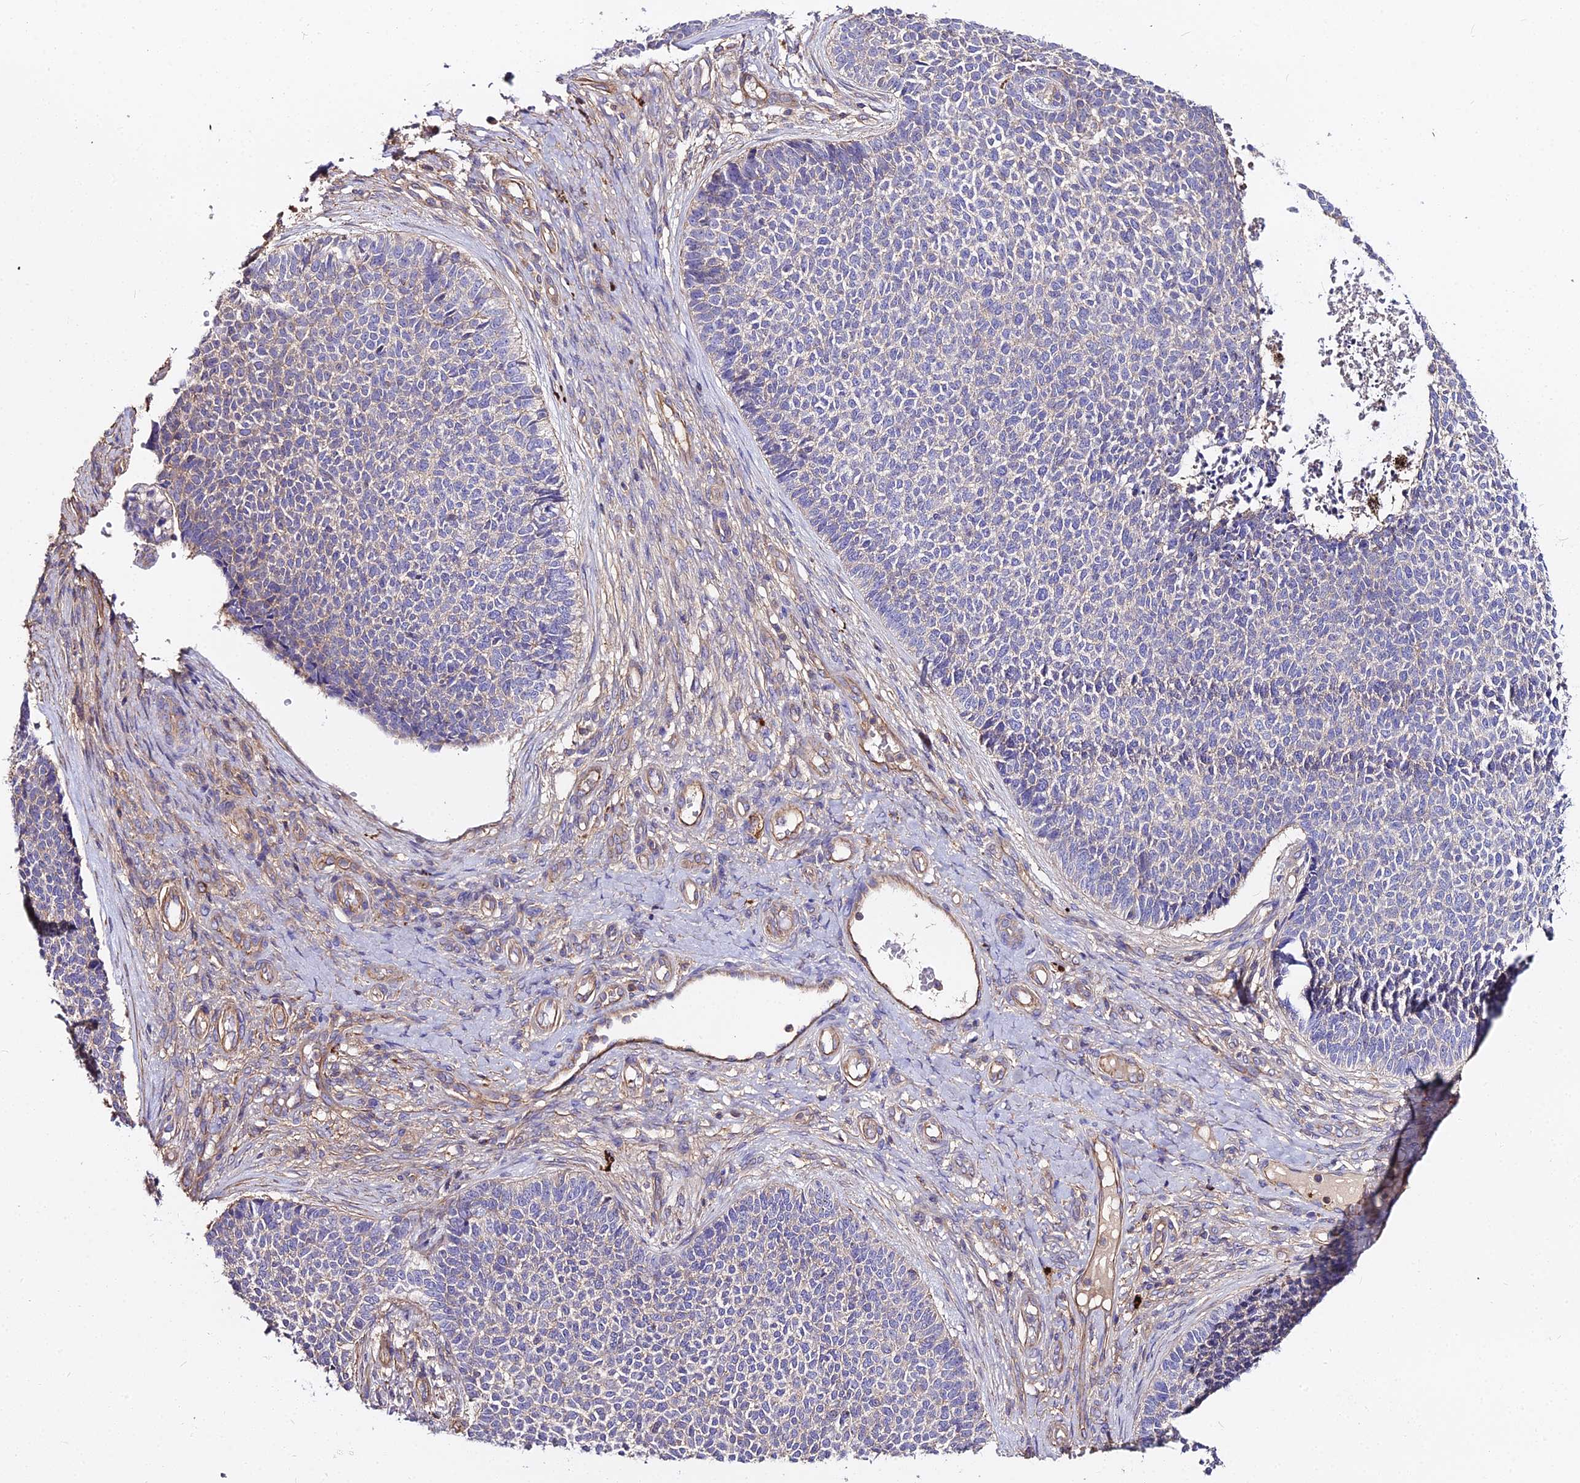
{"staining": {"intensity": "negative", "quantity": "none", "location": "none"}, "tissue": "skin cancer", "cell_type": "Tumor cells", "image_type": "cancer", "snomed": [{"axis": "morphology", "description": "Basal cell carcinoma"}, {"axis": "topography", "description": "Skin"}], "caption": "Tumor cells are negative for protein expression in human skin basal cell carcinoma. The staining is performed using DAB (3,3'-diaminobenzidine) brown chromogen with nuclei counter-stained in using hematoxylin.", "gene": "GLYAT", "patient": {"sex": "female", "age": 84}}